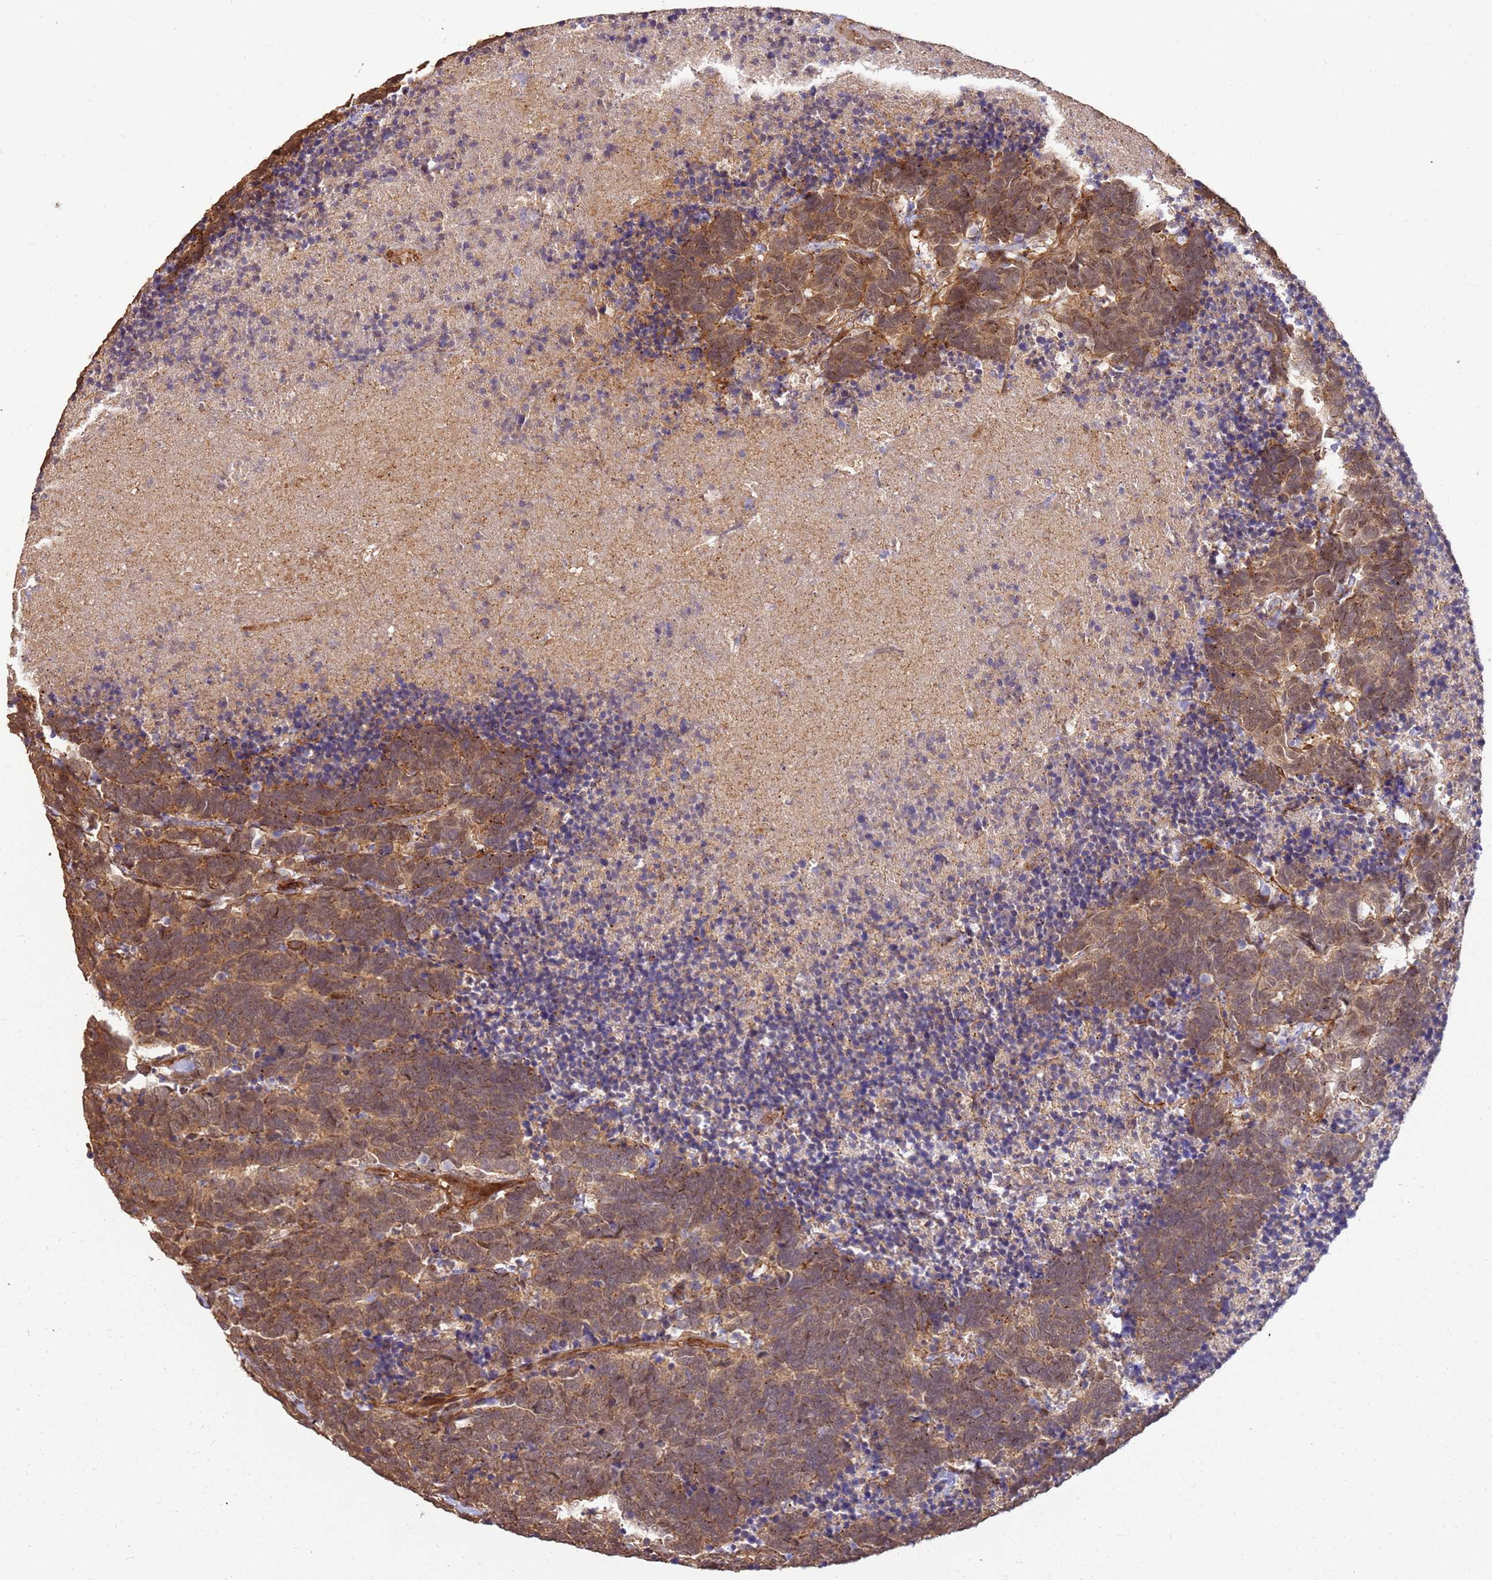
{"staining": {"intensity": "moderate", "quantity": ">75%", "location": "cytoplasmic/membranous,nuclear"}, "tissue": "carcinoid", "cell_type": "Tumor cells", "image_type": "cancer", "snomed": [{"axis": "morphology", "description": "Carcinoma, NOS"}, {"axis": "morphology", "description": "Carcinoid, malignant, NOS"}, {"axis": "topography", "description": "Urinary bladder"}], "caption": "This histopathology image shows immunohistochemistry (IHC) staining of carcinoid, with medium moderate cytoplasmic/membranous and nuclear positivity in about >75% of tumor cells.", "gene": "ST18", "patient": {"sex": "male", "age": 57}}